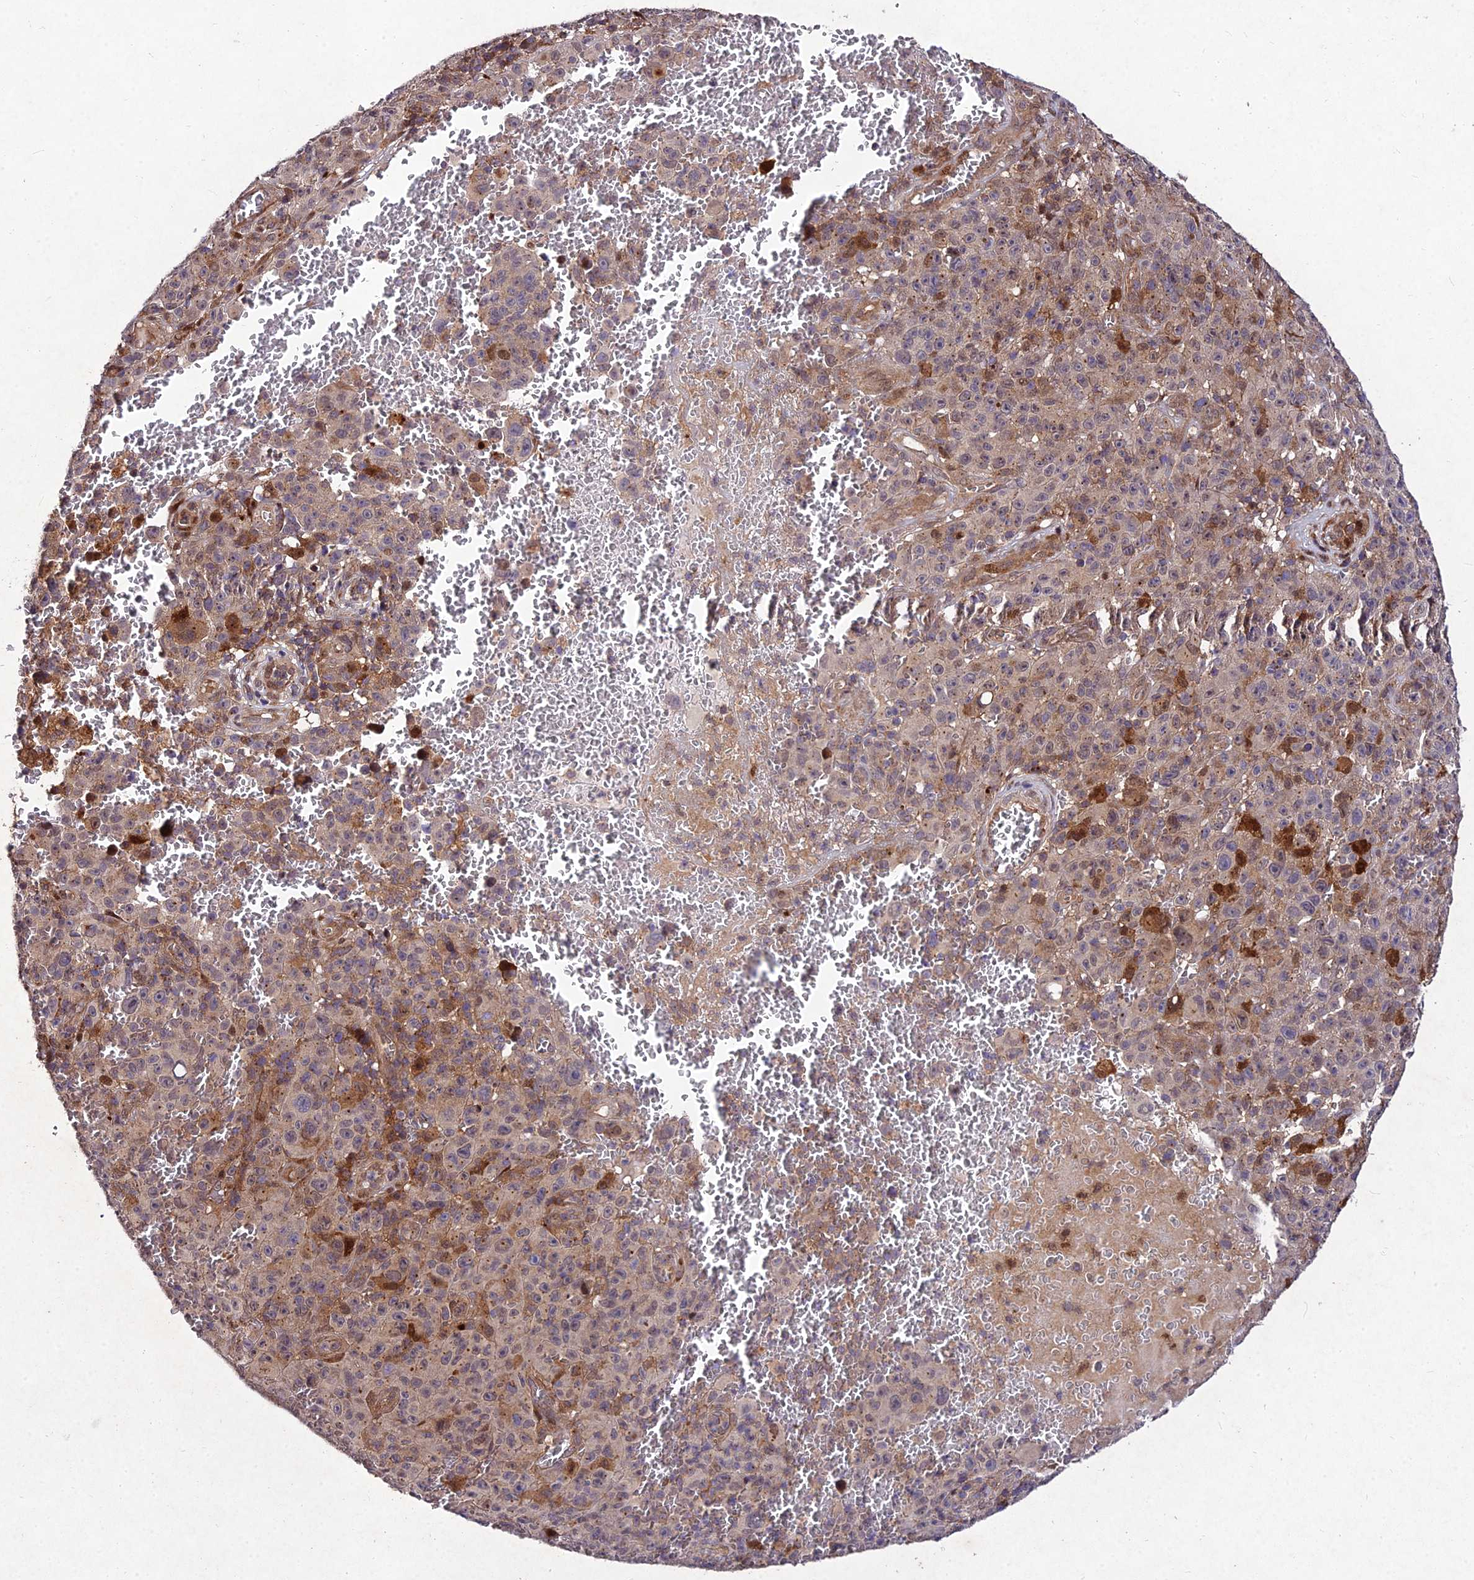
{"staining": {"intensity": "moderate", "quantity": "<25%", "location": "cytoplasmic/membranous"}, "tissue": "melanoma", "cell_type": "Tumor cells", "image_type": "cancer", "snomed": [{"axis": "morphology", "description": "Malignant melanoma, NOS"}, {"axis": "topography", "description": "Skin"}], "caption": "A brown stain labels moderate cytoplasmic/membranous staining of a protein in human melanoma tumor cells.", "gene": "MKKS", "patient": {"sex": "female", "age": 82}}